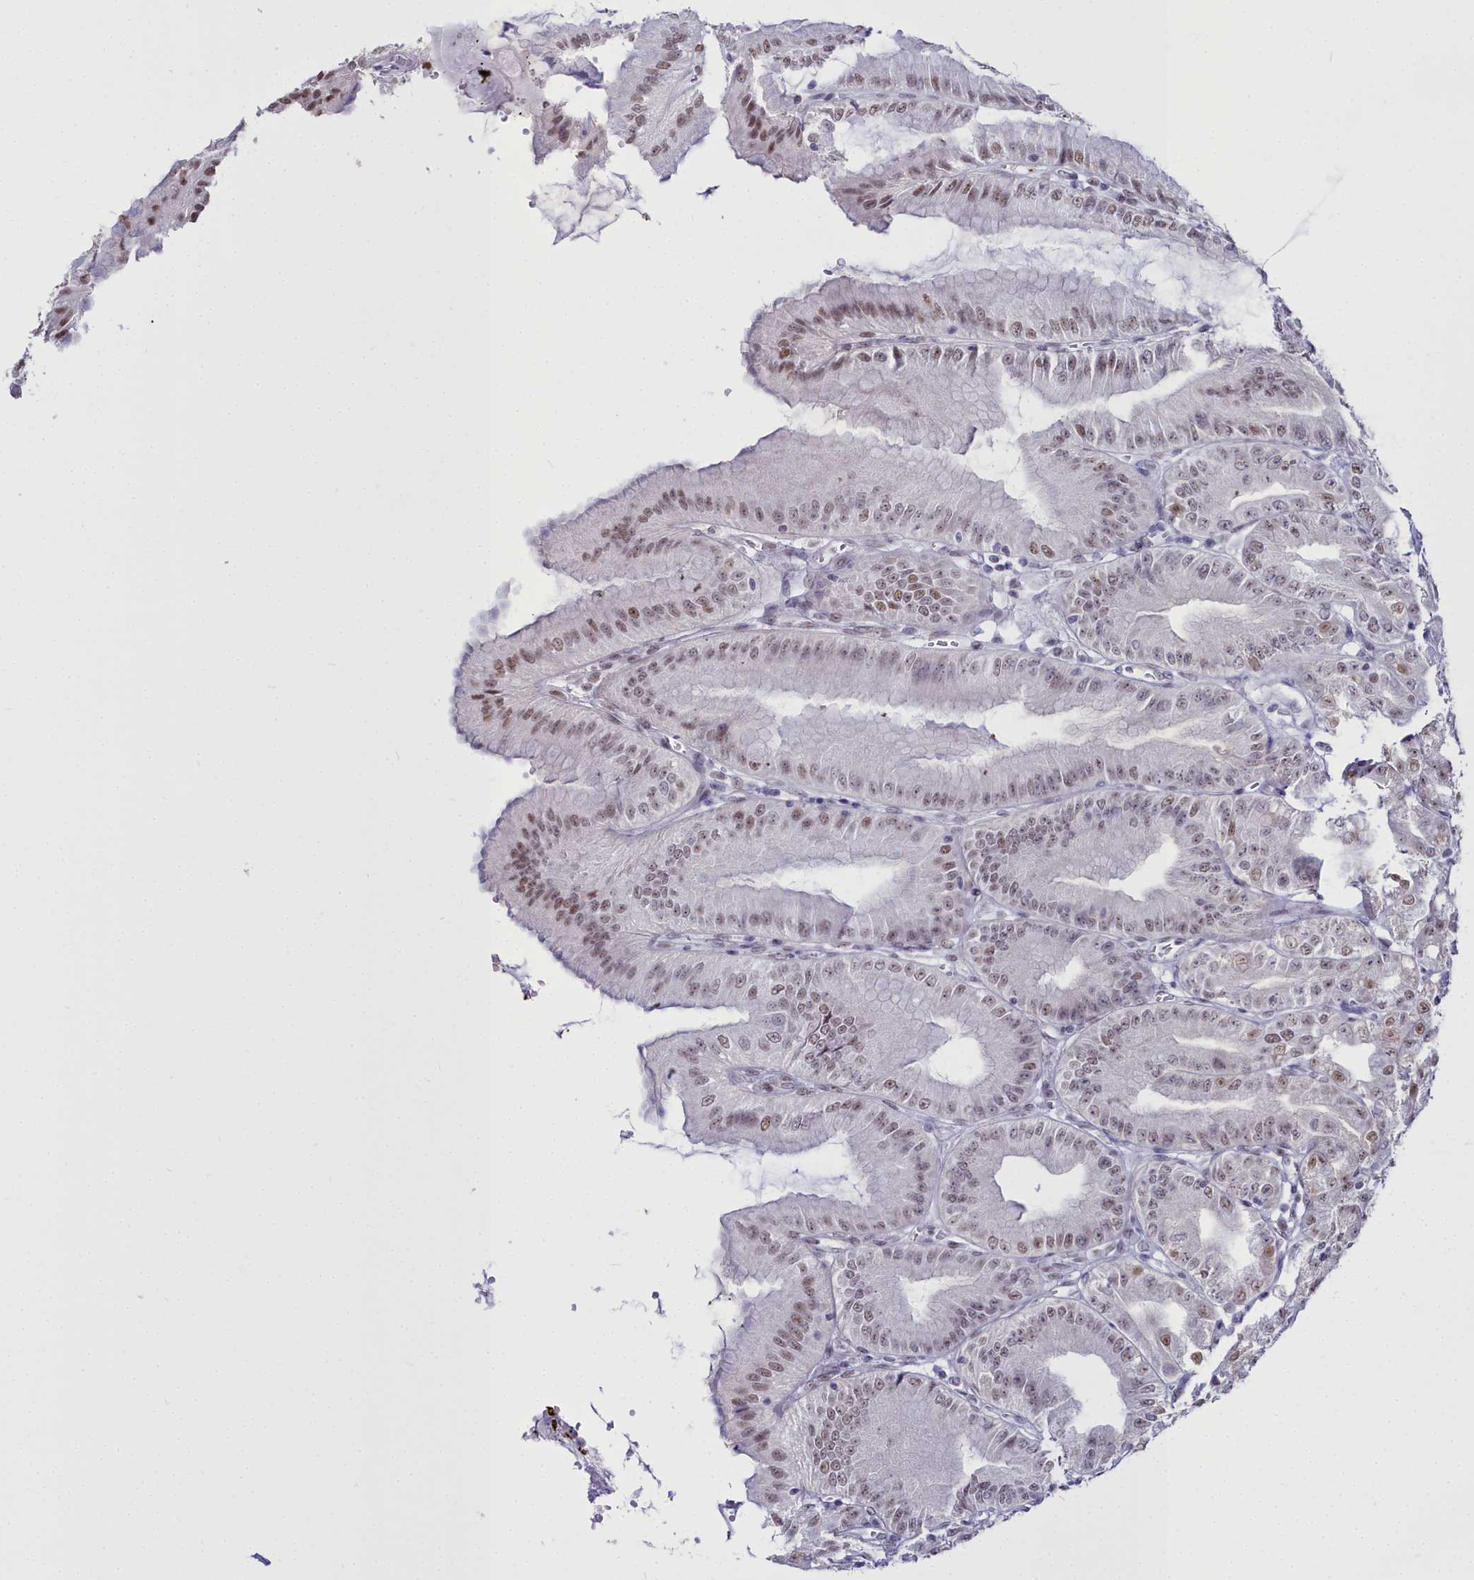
{"staining": {"intensity": "weak", "quantity": "25%-75%", "location": "nuclear"}, "tissue": "stomach", "cell_type": "Glandular cells", "image_type": "normal", "snomed": [{"axis": "morphology", "description": "Normal tissue, NOS"}, {"axis": "topography", "description": "Stomach, lower"}], "caption": "About 25%-75% of glandular cells in benign human stomach exhibit weak nuclear protein staining as visualized by brown immunohistochemical staining.", "gene": "RBM12", "patient": {"sex": "male", "age": 71}}